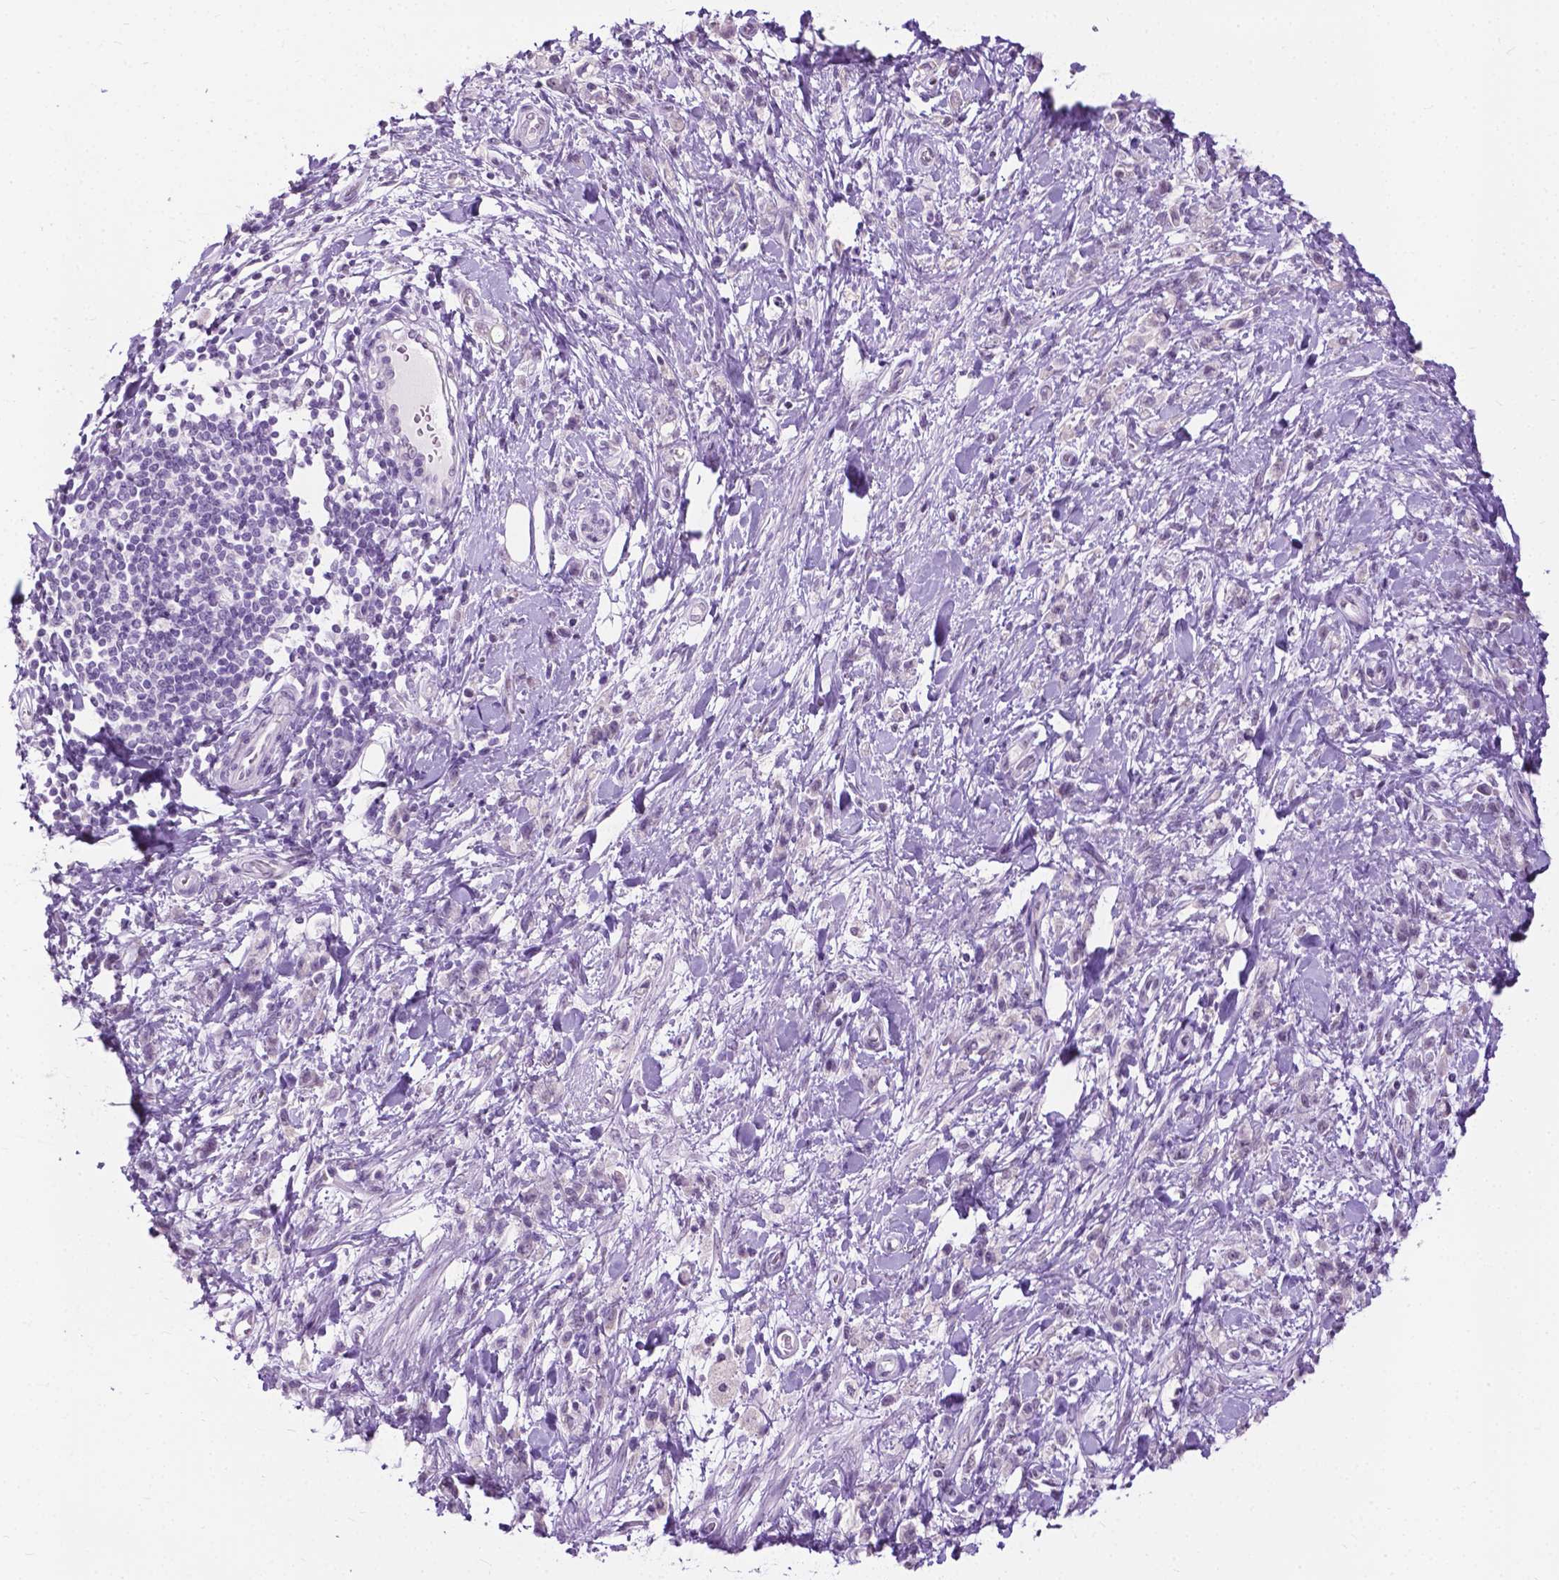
{"staining": {"intensity": "negative", "quantity": "none", "location": "none"}, "tissue": "stomach cancer", "cell_type": "Tumor cells", "image_type": "cancer", "snomed": [{"axis": "morphology", "description": "Adenocarcinoma, NOS"}, {"axis": "topography", "description": "Stomach"}], "caption": "The image reveals no staining of tumor cells in stomach adenocarcinoma. (DAB (3,3'-diaminobenzidine) immunohistochemistry visualized using brightfield microscopy, high magnification).", "gene": "GPR37L1", "patient": {"sex": "male", "age": 77}}